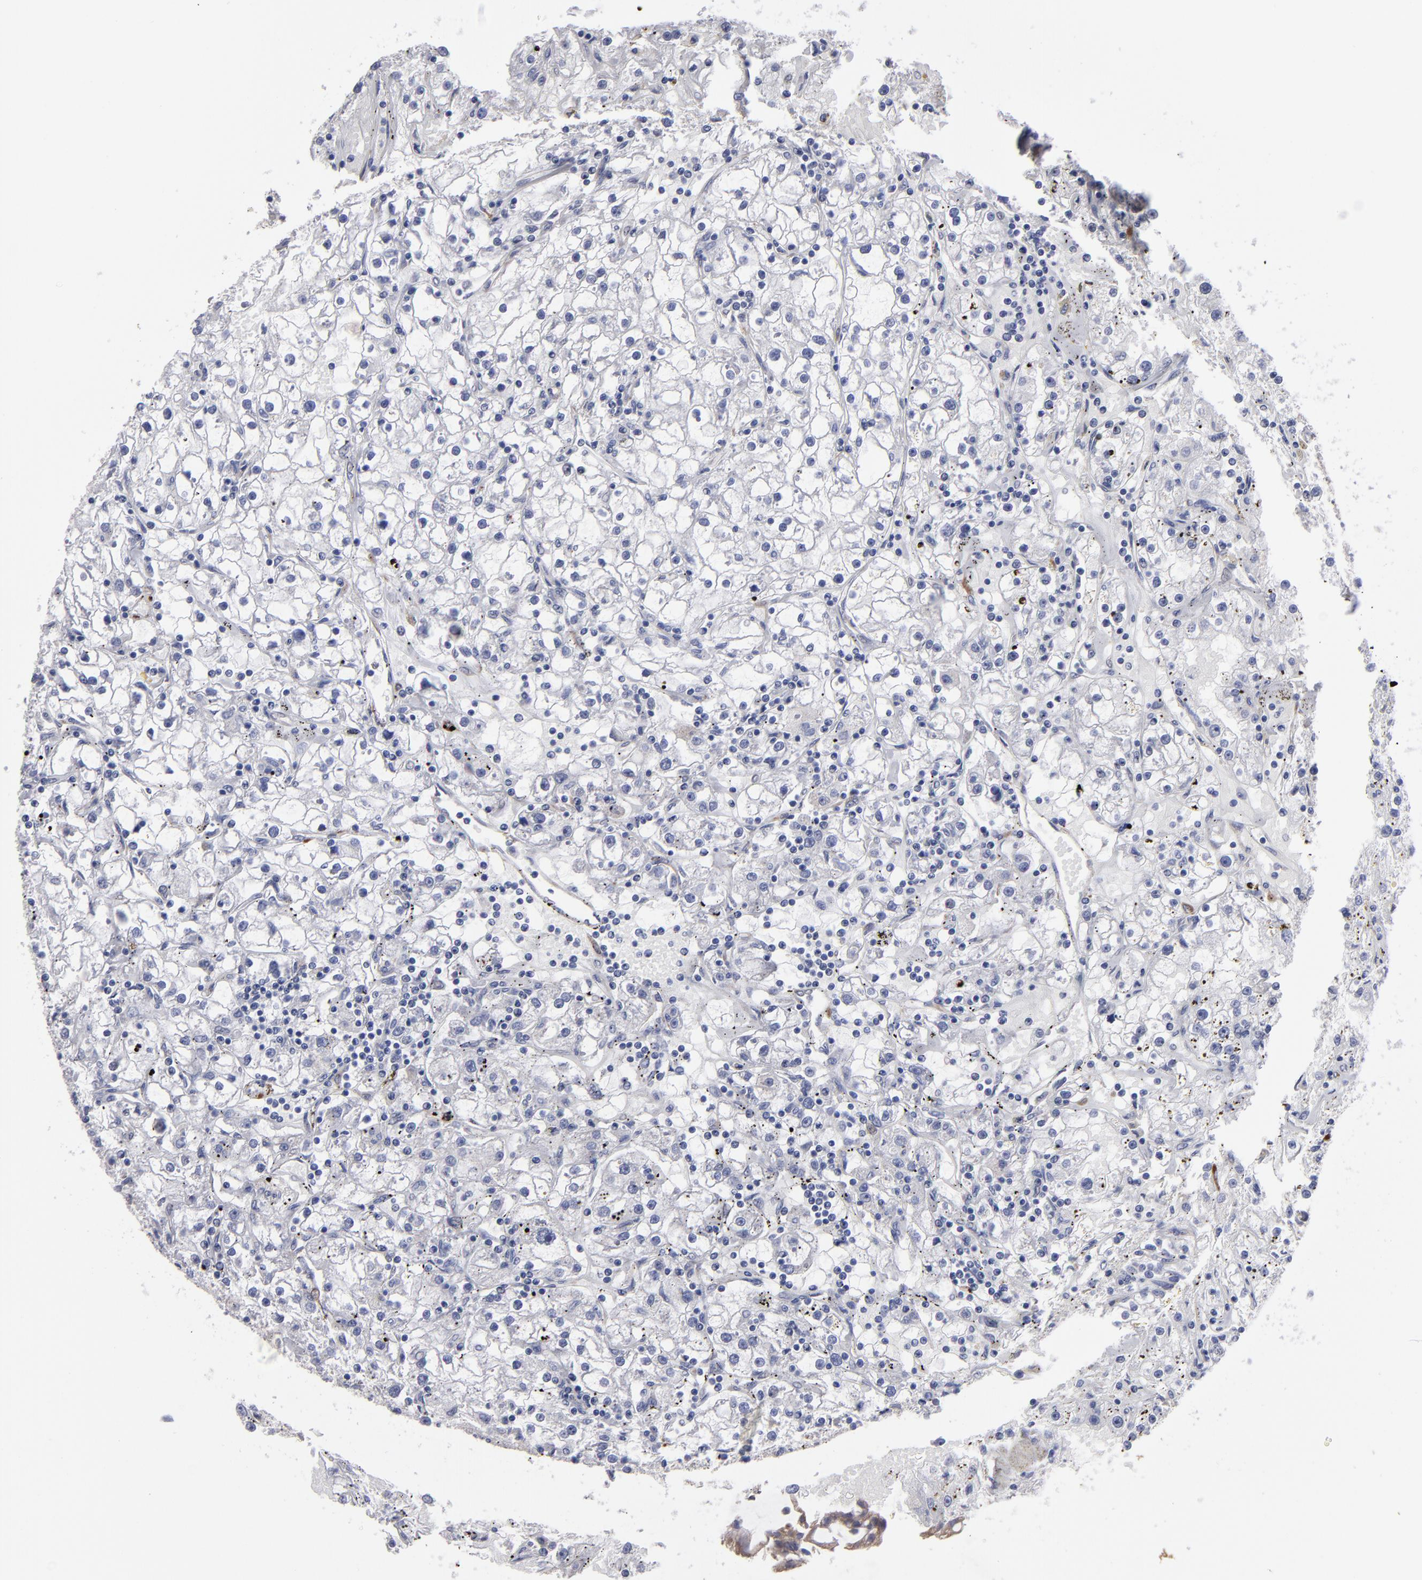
{"staining": {"intensity": "negative", "quantity": "none", "location": "none"}, "tissue": "renal cancer", "cell_type": "Tumor cells", "image_type": "cancer", "snomed": [{"axis": "morphology", "description": "Adenocarcinoma, NOS"}, {"axis": "topography", "description": "Kidney"}], "caption": "Renal cancer stained for a protein using immunohistochemistry shows no positivity tumor cells.", "gene": "SLMAP", "patient": {"sex": "male", "age": 56}}